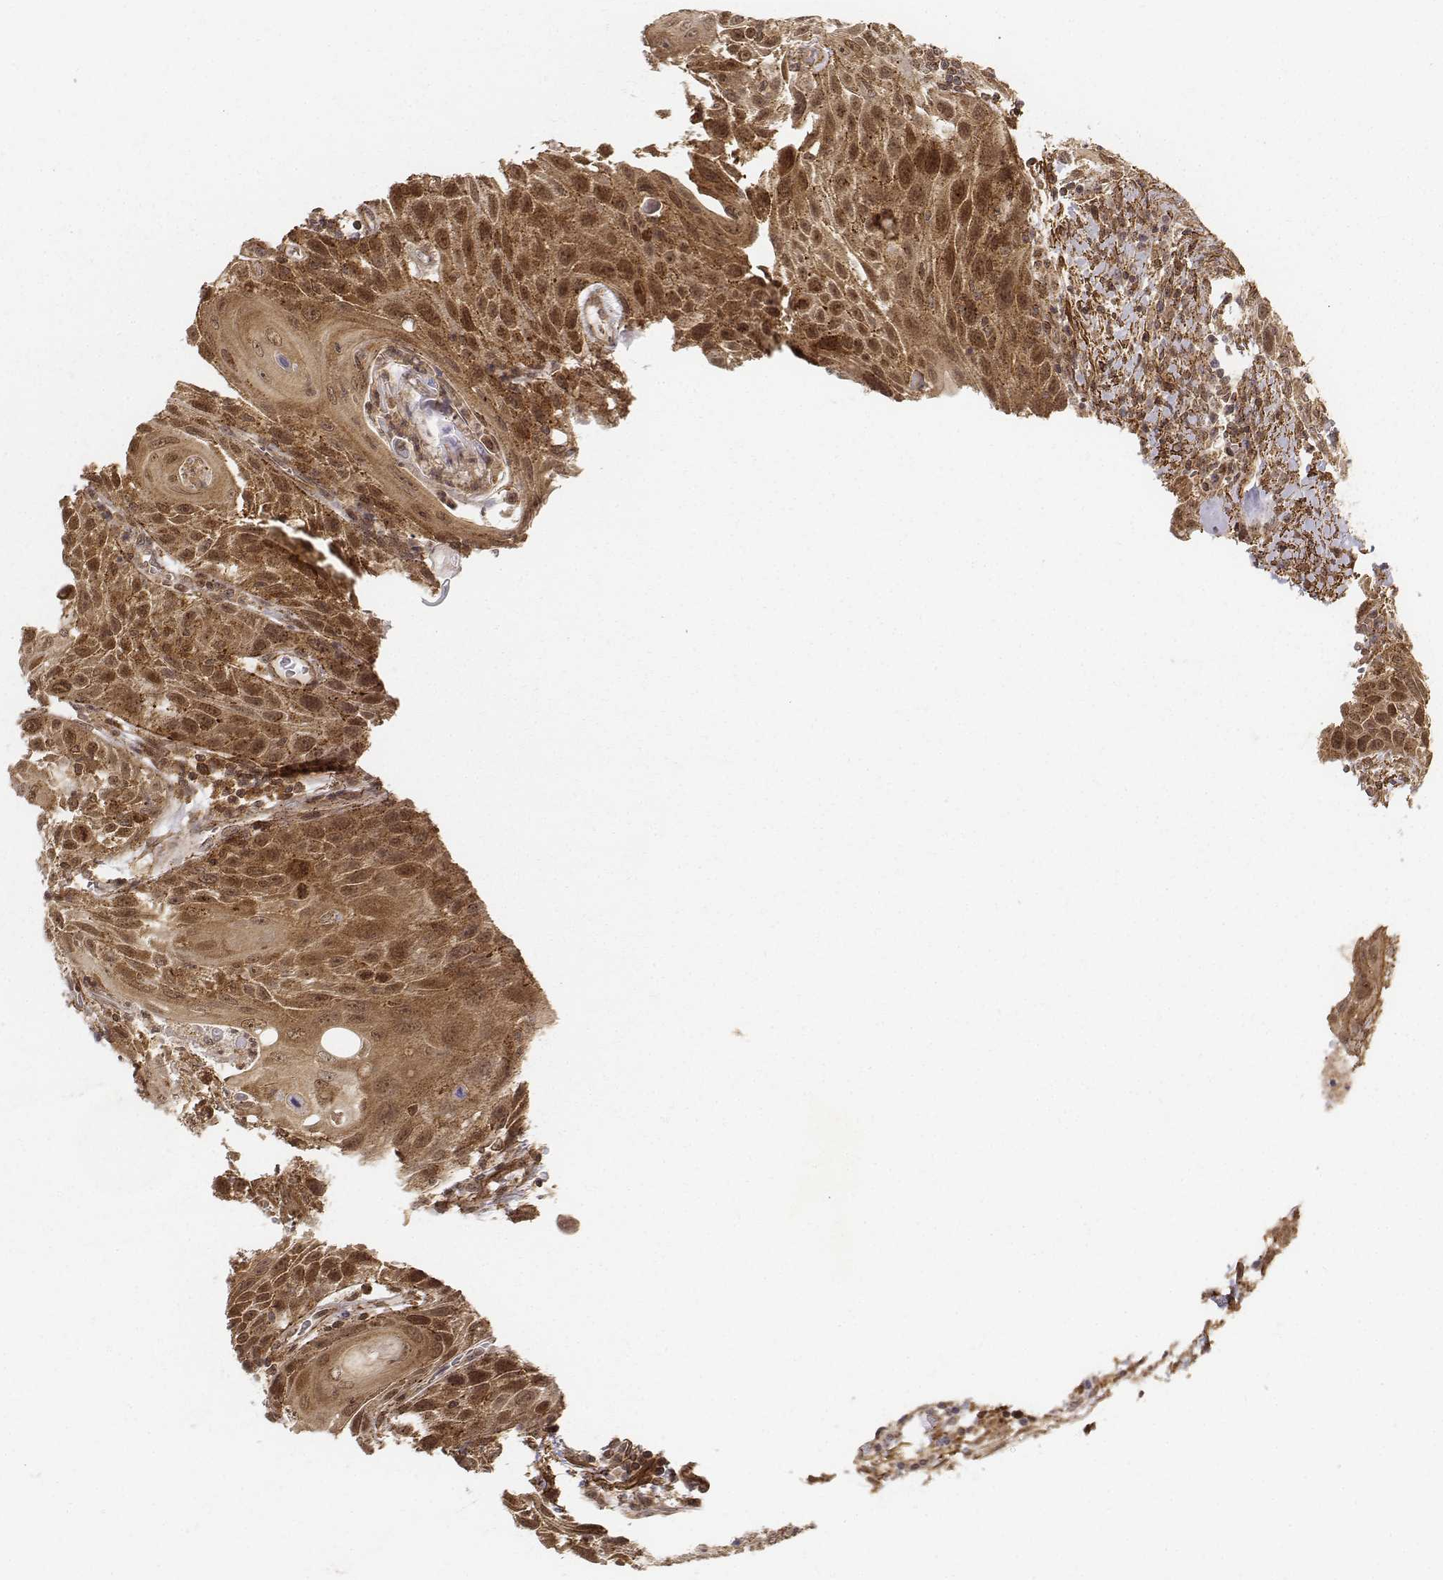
{"staining": {"intensity": "moderate", "quantity": ">75%", "location": "cytoplasmic/membranous,nuclear"}, "tissue": "head and neck cancer", "cell_type": "Tumor cells", "image_type": "cancer", "snomed": [{"axis": "morphology", "description": "Squamous cell carcinoma, NOS"}, {"axis": "topography", "description": "Head-Neck"}], "caption": "A high-resolution micrograph shows IHC staining of squamous cell carcinoma (head and neck), which exhibits moderate cytoplasmic/membranous and nuclear staining in approximately >75% of tumor cells.", "gene": "ZFYVE19", "patient": {"sex": "male", "age": 69}}